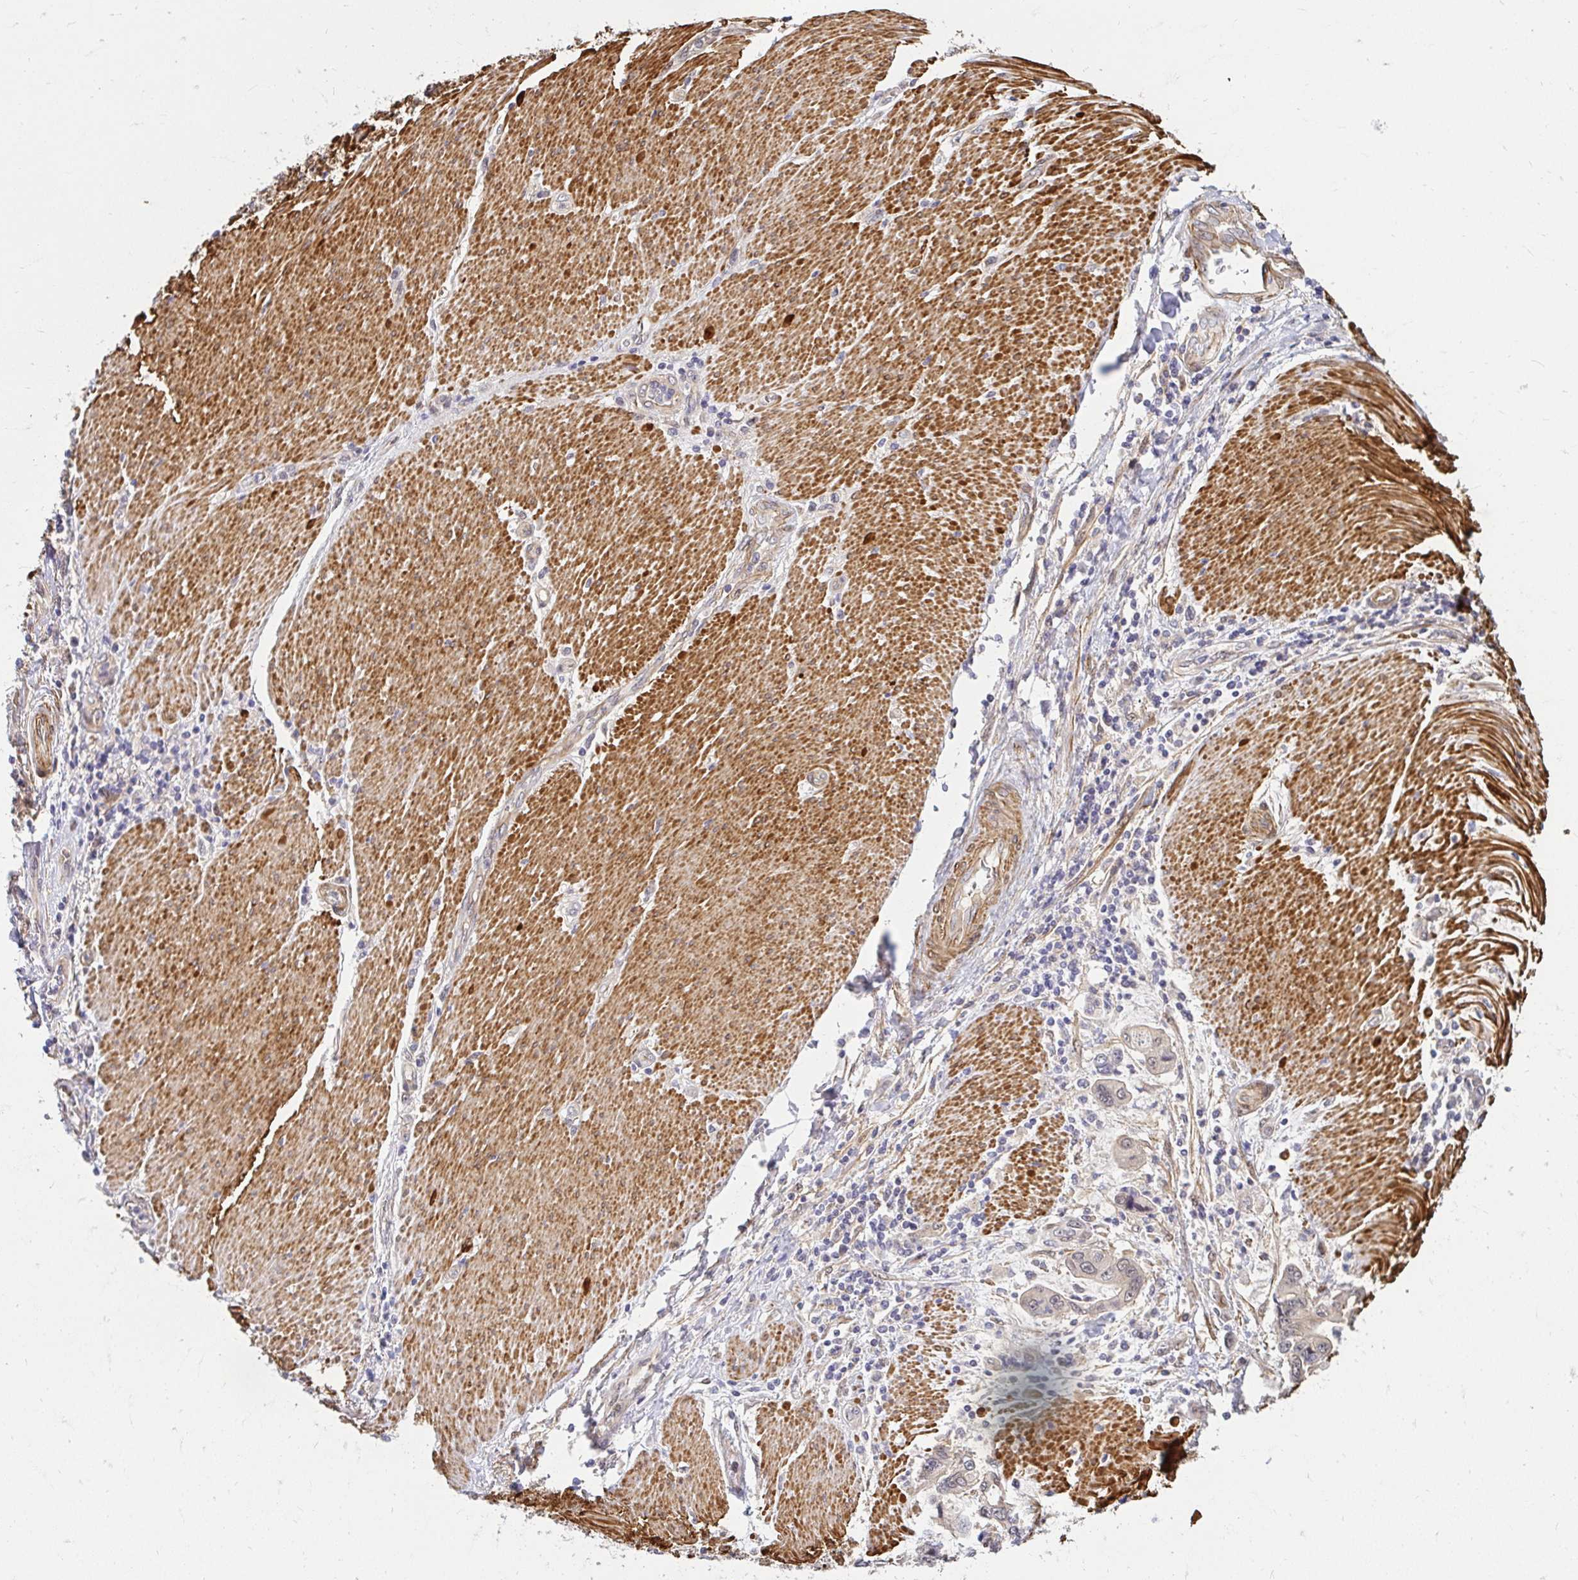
{"staining": {"intensity": "negative", "quantity": "none", "location": "none"}, "tissue": "stomach cancer", "cell_type": "Tumor cells", "image_type": "cancer", "snomed": [{"axis": "morphology", "description": "Adenocarcinoma, NOS"}, {"axis": "topography", "description": "Pancreas"}, {"axis": "topography", "description": "Stomach, upper"}], "caption": "The photomicrograph shows no staining of tumor cells in adenocarcinoma (stomach).", "gene": "YAP1", "patient": {"sex": "male", "age": 77}}